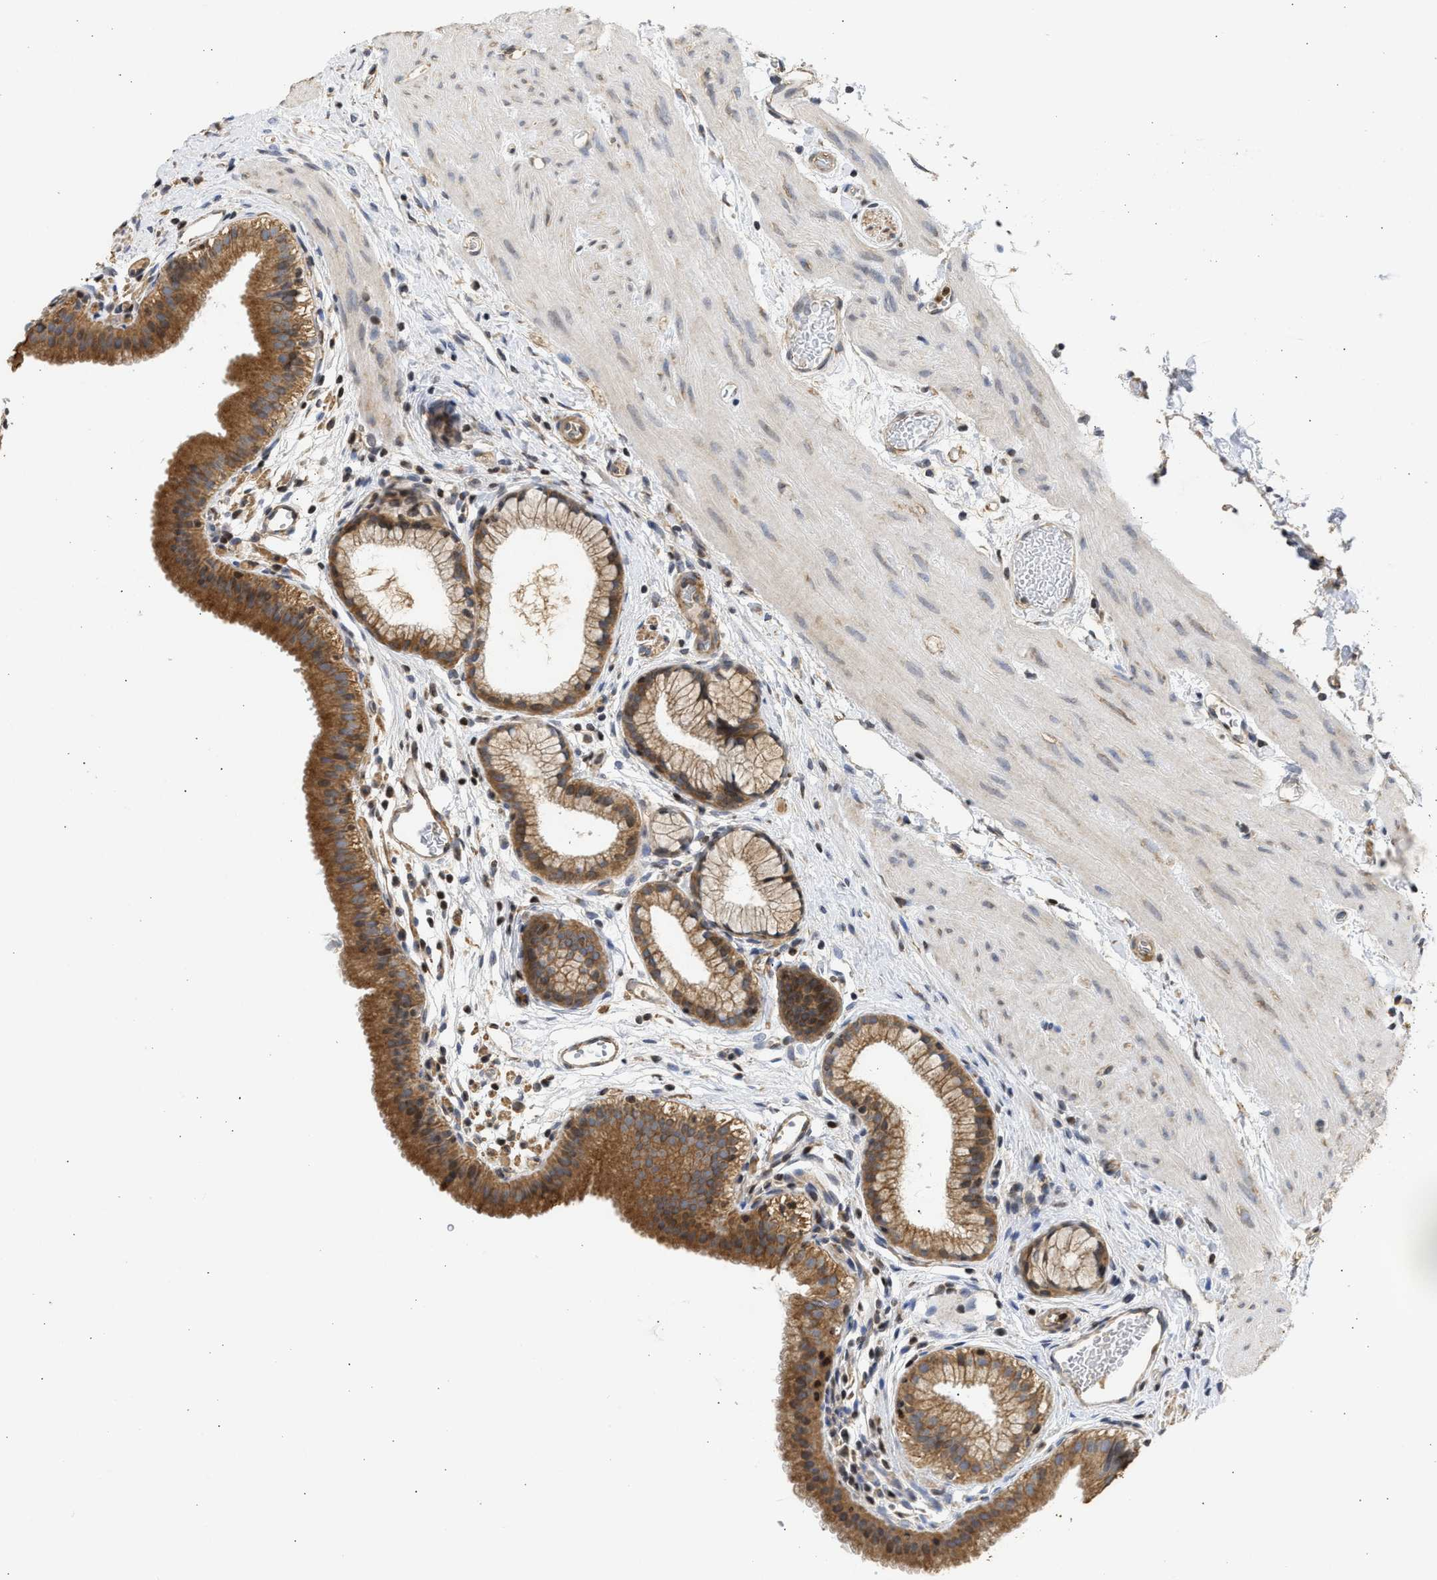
{"staining": {"intensity": "strong", "quantity": ">75%", "location": "cytoplasmic/membranous,nuclear"}, "tissue": "gallbladder", "cell_type": "Glandular cells", "image_type": "normal", "snomed": [{"axis": "morphology", "description": "Normal tissue, NOS"}, {"axis": "topography", "description": "Gallbladder"}], "caption": "Immunohistochemical staining of benign human gallbladder demonstrates >75% levels of strong cytoplasmic/membranous,nuclear protein expression in about >75% of glandular cells. (DAB (3,3'-diaminobenzidine) IHC with brightfield microscopy, high magnification).", "gene": "ENSG00000142539", "patient": {"sex": "female", "age": 26}}